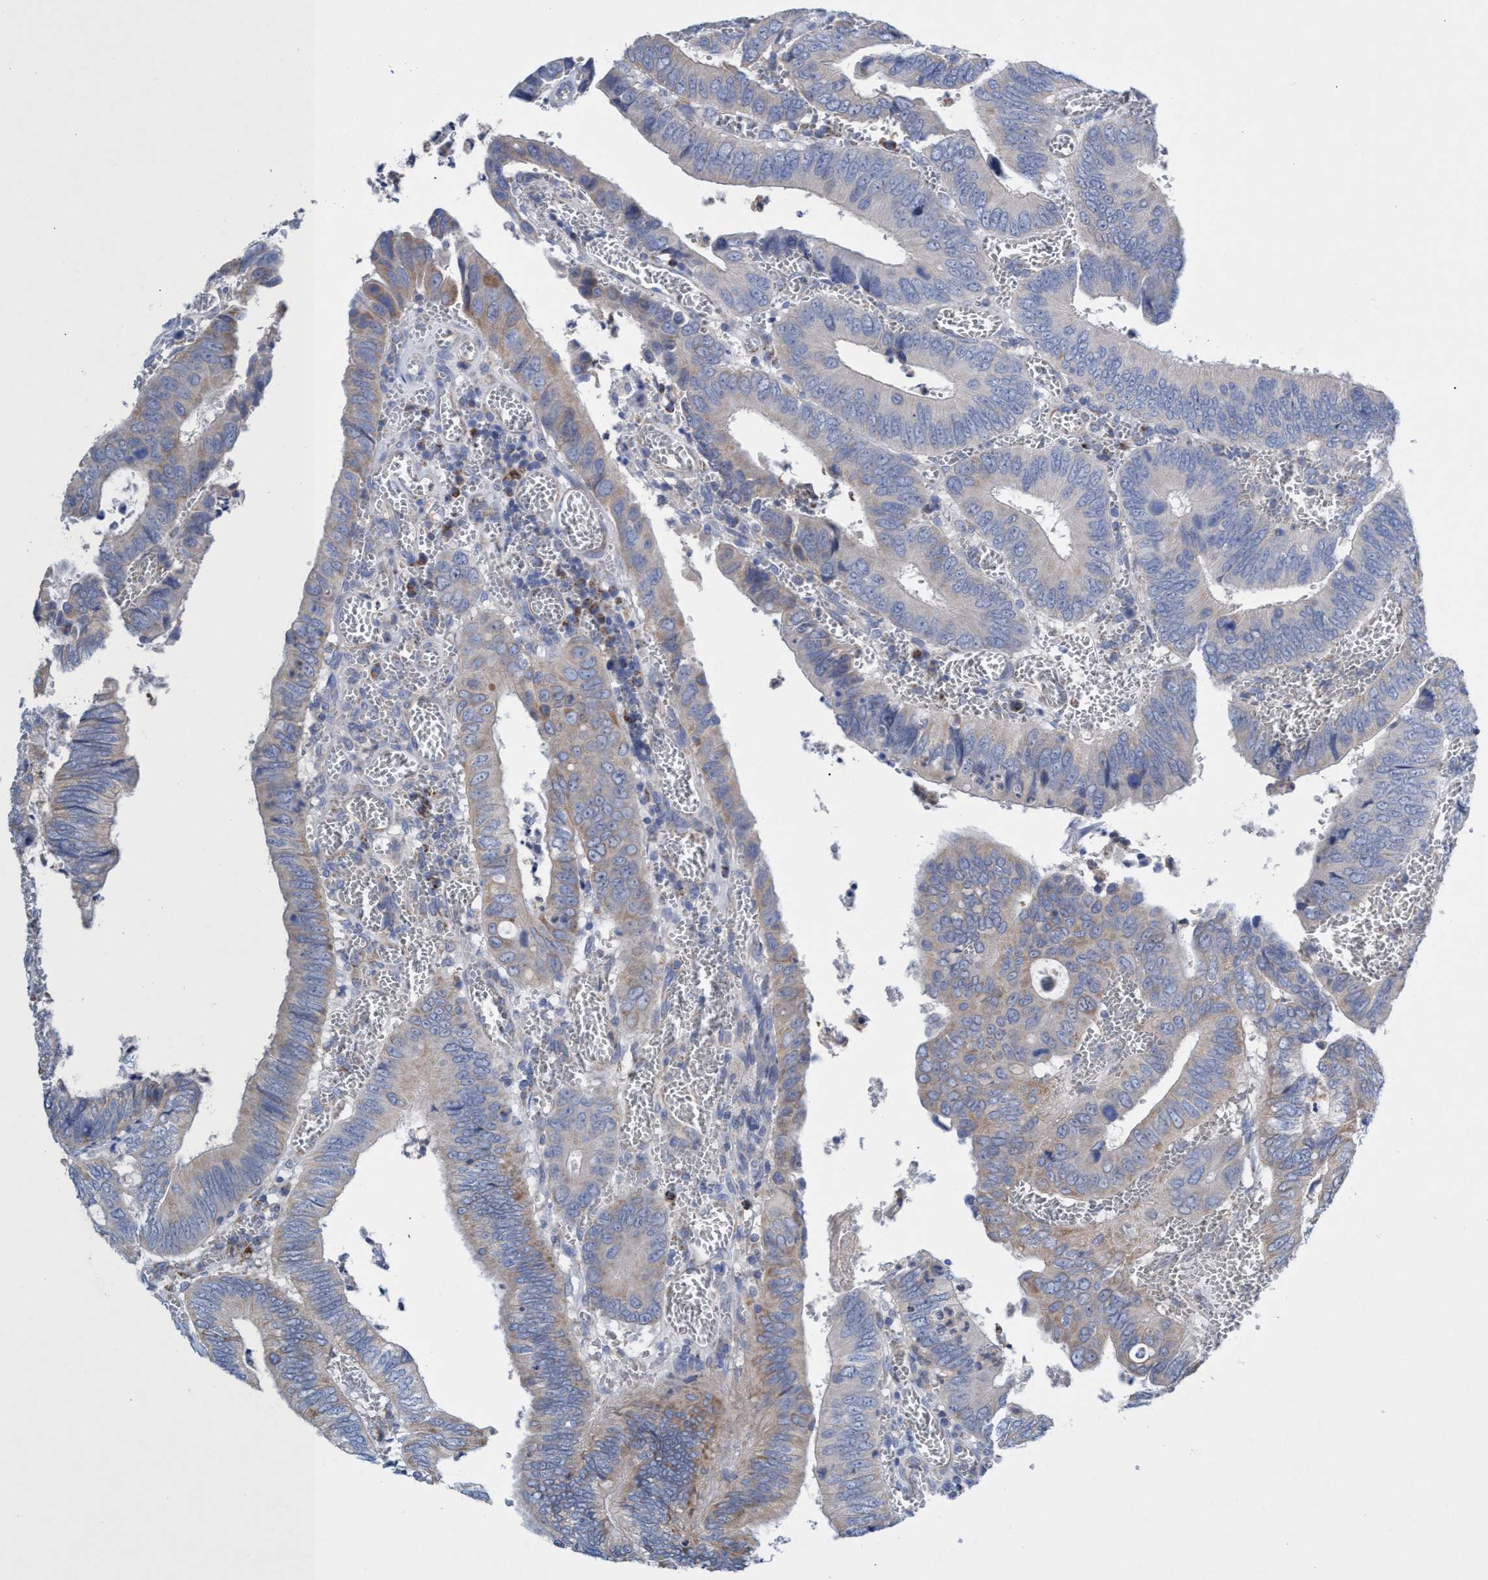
{"staining": {"intensity": "weak", "quantity": "<25%", "location": "cytoplasmic/membranous"}, "tissue": "colorectal cancer", "cell_type": "Tumor cells", "image_type": "cancer", "snomed": [{"axis": "morphology", "description": "Inflammation, NOS"}, {"axis": "morphology", "description": "Adenocarcinoma, NOS"}, {"axis": "topography", "description": "Colon"}], "caption": "Photomicrograph shows no significant protein expression in tumor cells of adenocarcinoma (colorectal).", "gene": "ZNF750", "patient": {"sex": "male", "age": 72}}